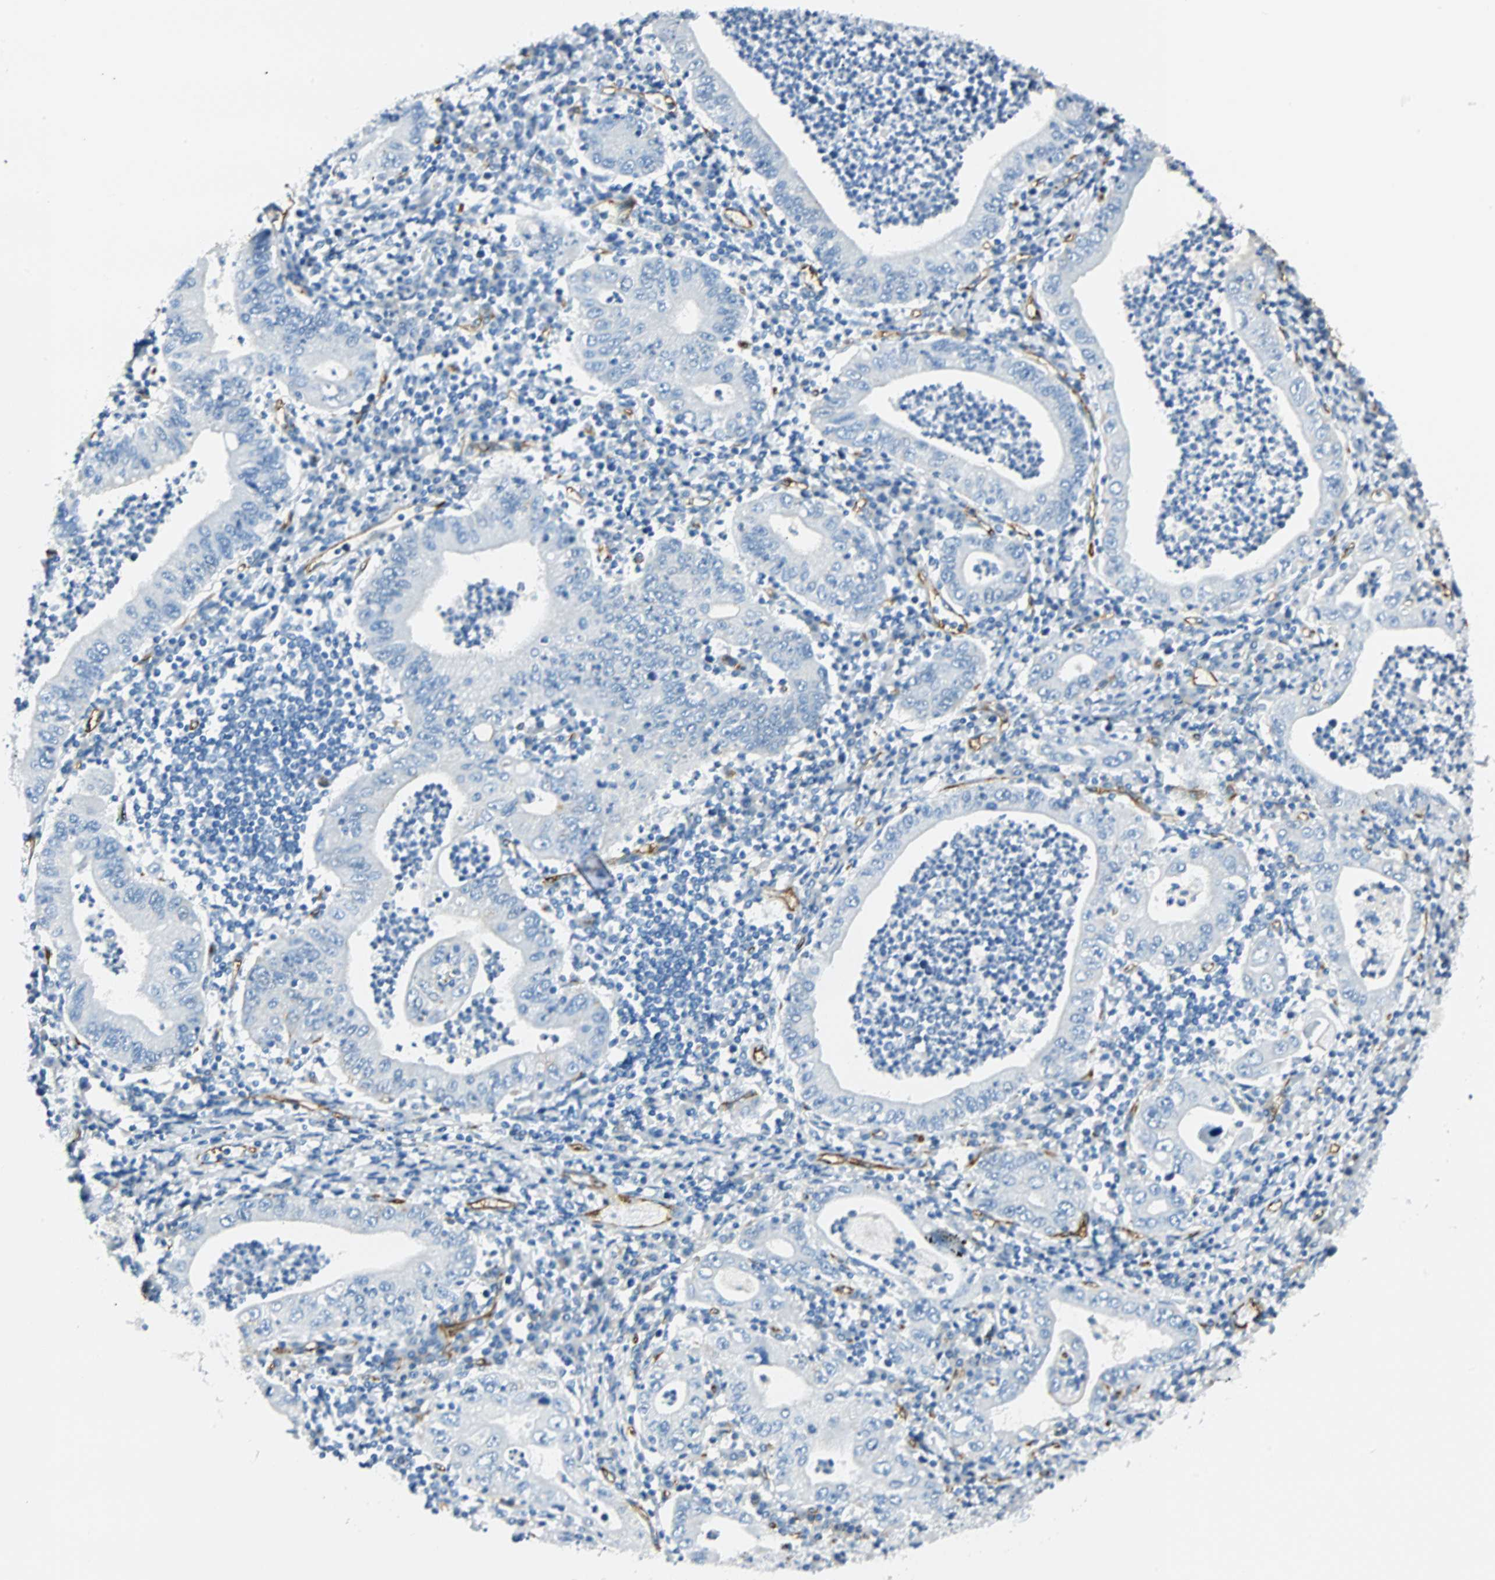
{"staining": {"intensity": "negative", "quantity": "none", "location": "none"}, "tissue": "stomach cancer", "cell_type": "Tumor cells", "image_type": "cancer", "snomed": [{"axis": "morphology", "description": "Normal tissue, NOS"}, {"axis": "morphology", "description": "Adenocarcinoma, NOS"}, {"axis": "topography", "description": "Esophagus"}, {"axis": "topography", "description": "Stomach, upper"}, {"axis": "topography", "description": "Peripheral nerve tissue"}], "caption": "Photomicrograph shows no significant protein staining in tumor cells of adenocarcinoma (stomach).", "gene": "VPS9D1", "patient": {"sex": "male", "age": 62}}